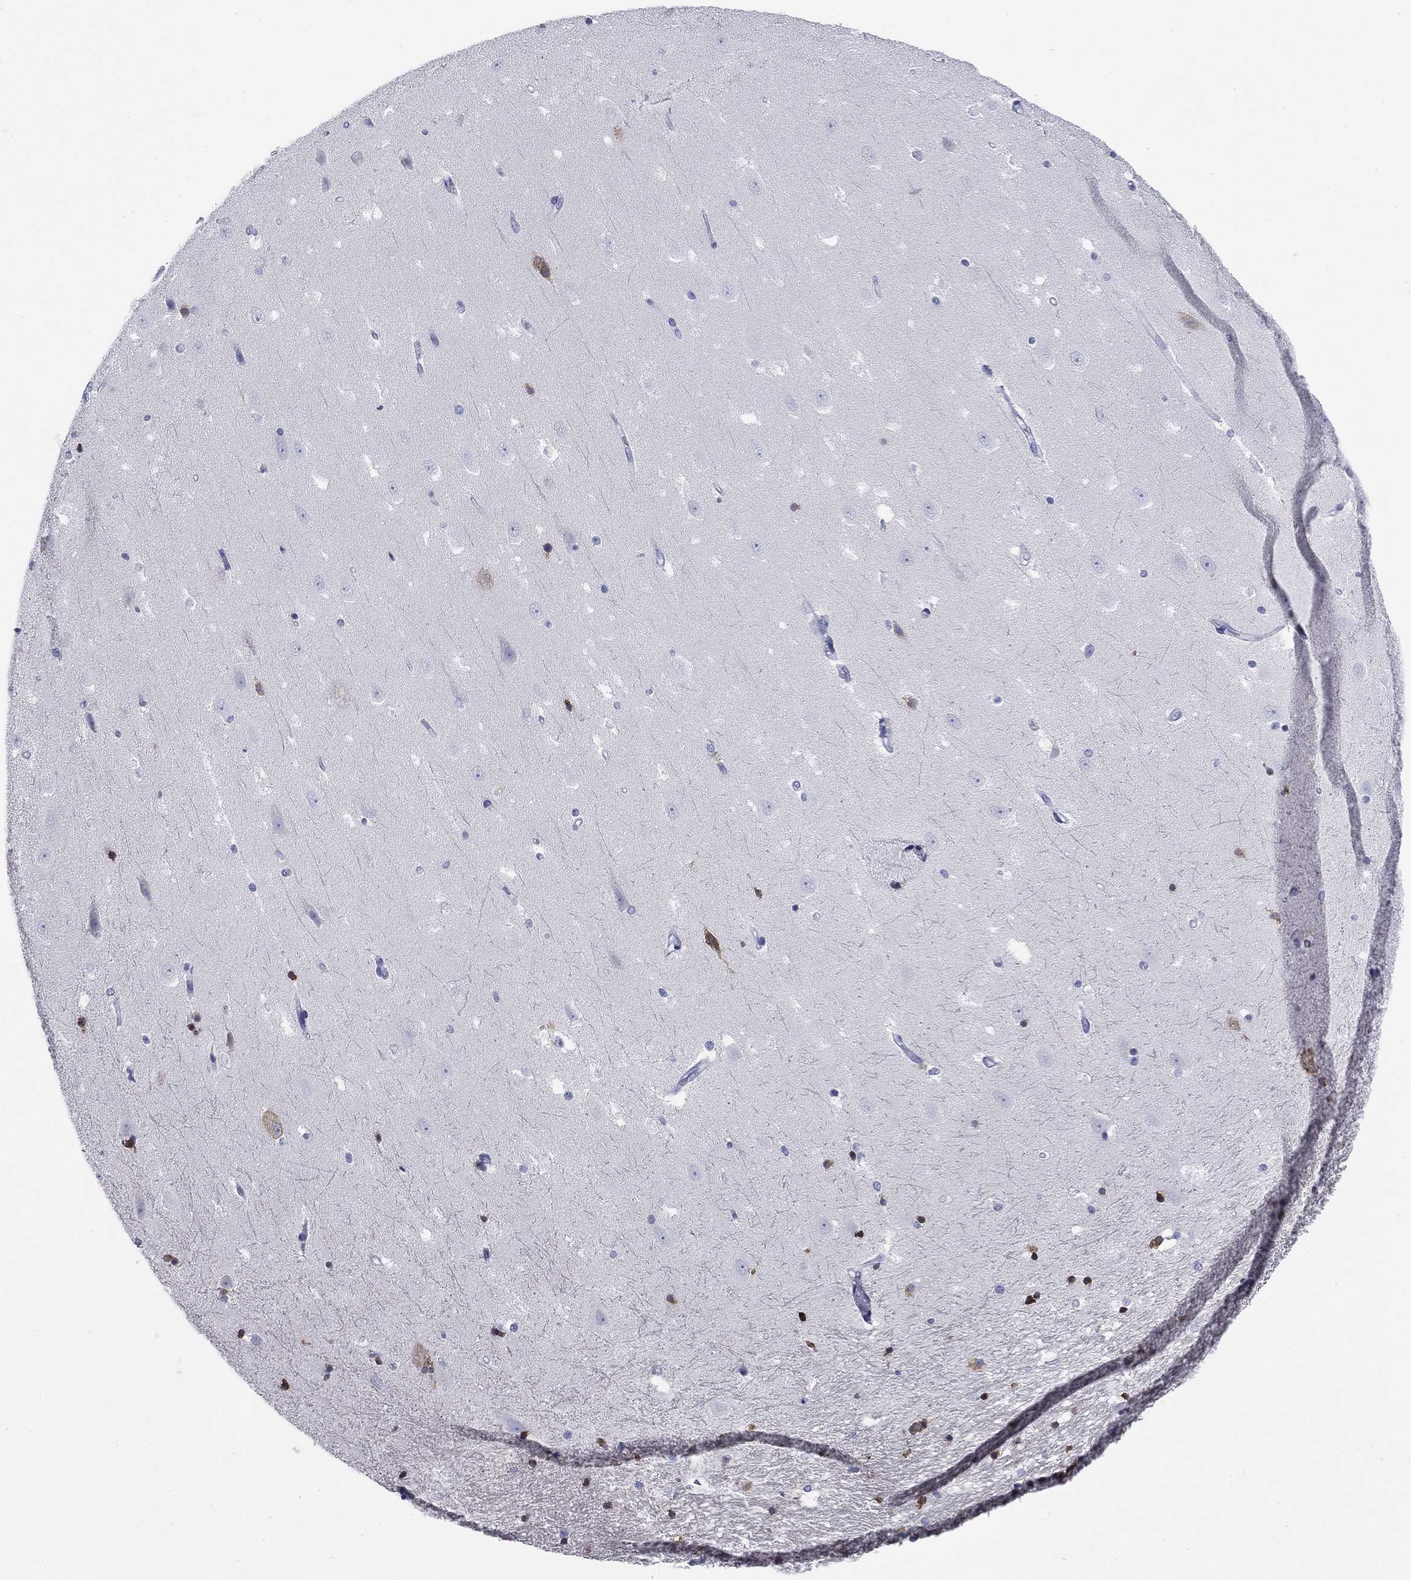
{"staining": {"intensity": "moderate", "quantity": "<25%", "location": "cytoplasmic/membranous"}, "tissue": "hippocampus", "cell_type": "Glial cells", "image_type": "normal", "snomed": [{"axis": "morphology", "description": "Normal tissue, NOS"}, {"axis": "topography", "description": "Hippocampus"}], "caption": "Moderate cytoplasmic/membranous expression for a protein is appreciated in about <25% of glial cells of unremarkable hippocampus using immunohistochemistry (IHC).", "gene": "ECEL1", "patient": {"sex": "male", "age": 49}}